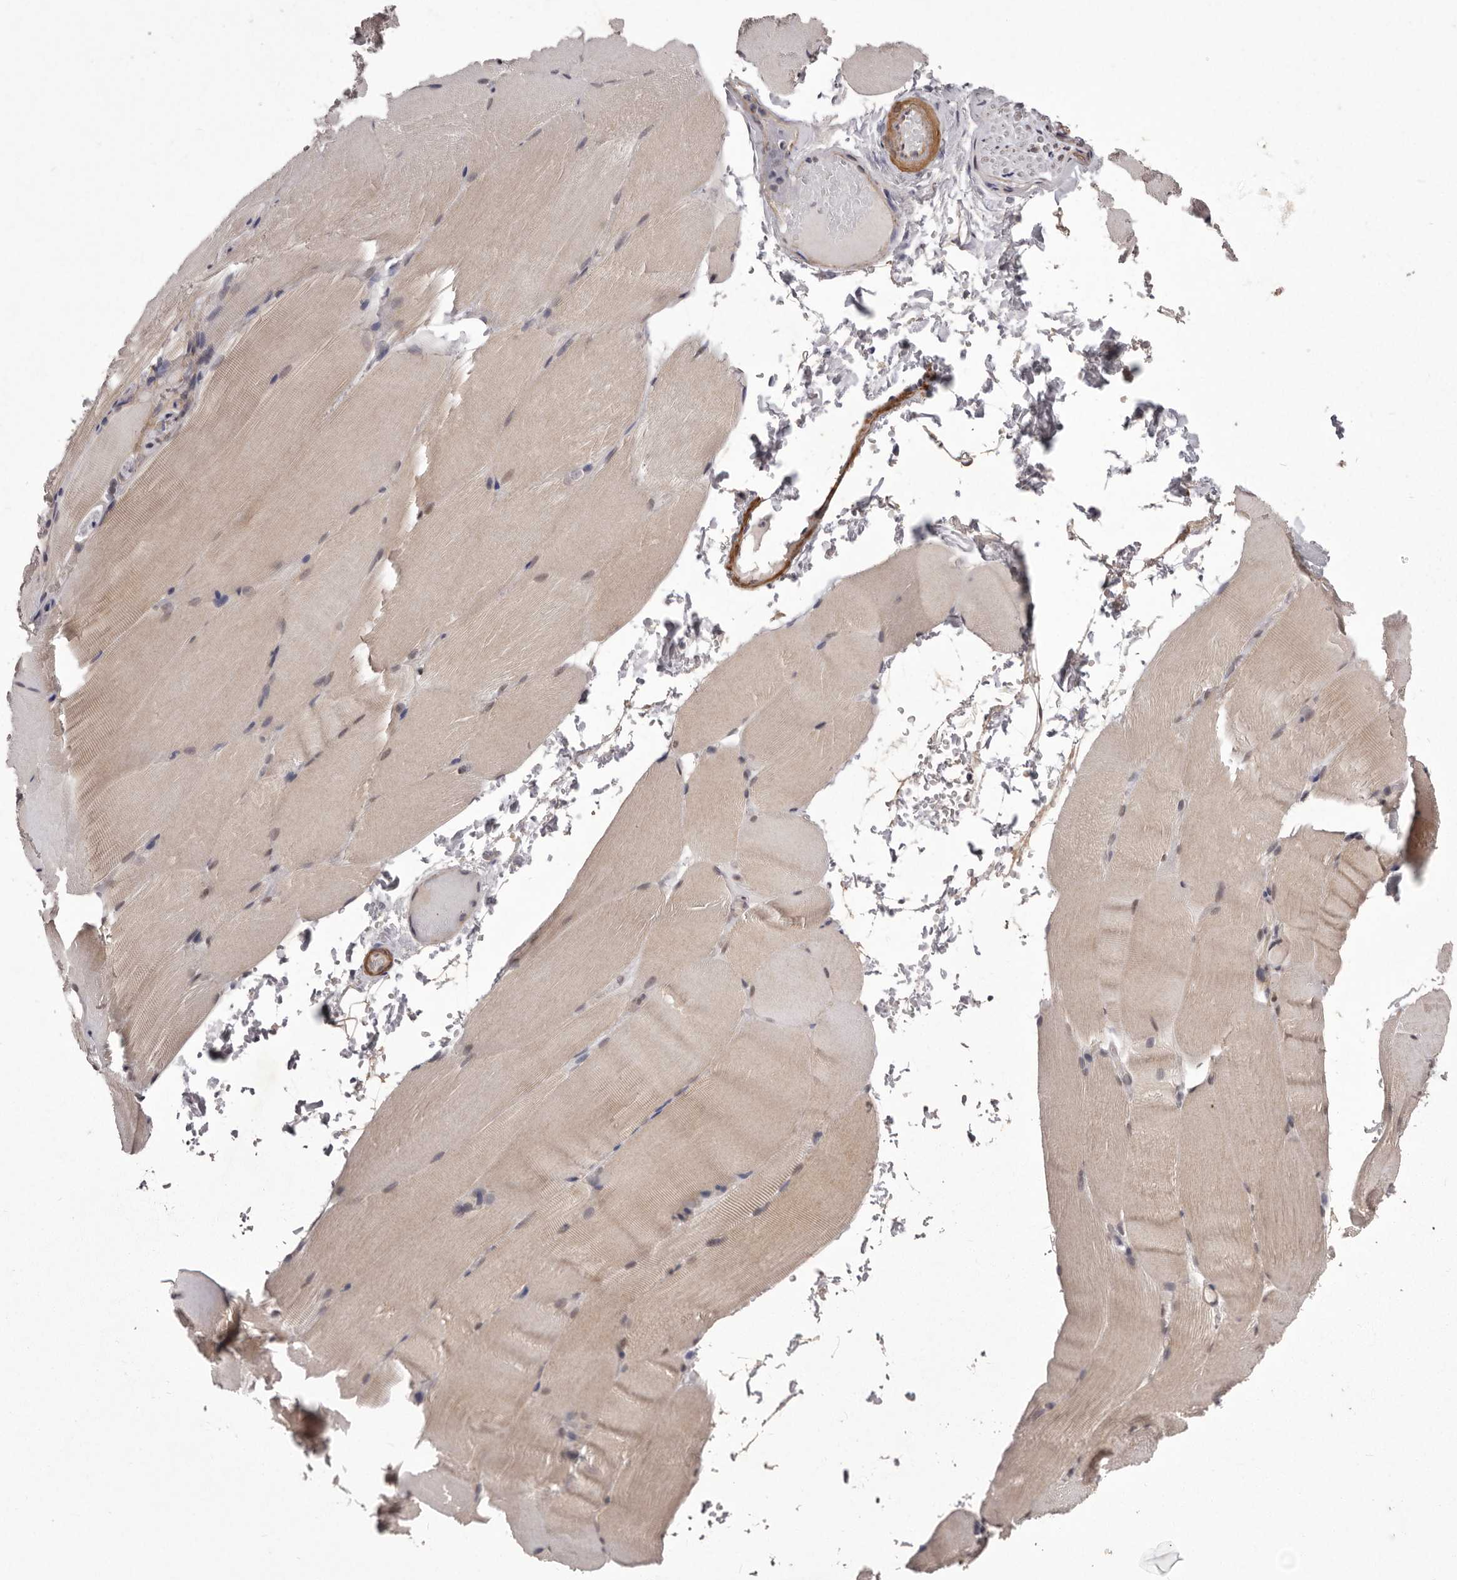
{"staining": {"intensity": "weak", "quantity": "25%-75%", "location": "cytoplasmic/membranous"}, "tissue": "skeletal muscle", "cell_type": "Myocytes", "image_type": "normal", "snomed": [{"axis": "morphology", "description": "Normal tissue, NOS"}, {"axis": "topography", "description": "Skeletal muscle"}, {"axis": "topography", "description": "Parathyroid gland"}], "caption": "The histopathology image displays staining of benign skeletal muscle, revealing weak cytoplasmic/membranous protein staining (brown color) within myocytes.", "gene": "CELF3", "patient": {"sex": "female", "age": 37}}